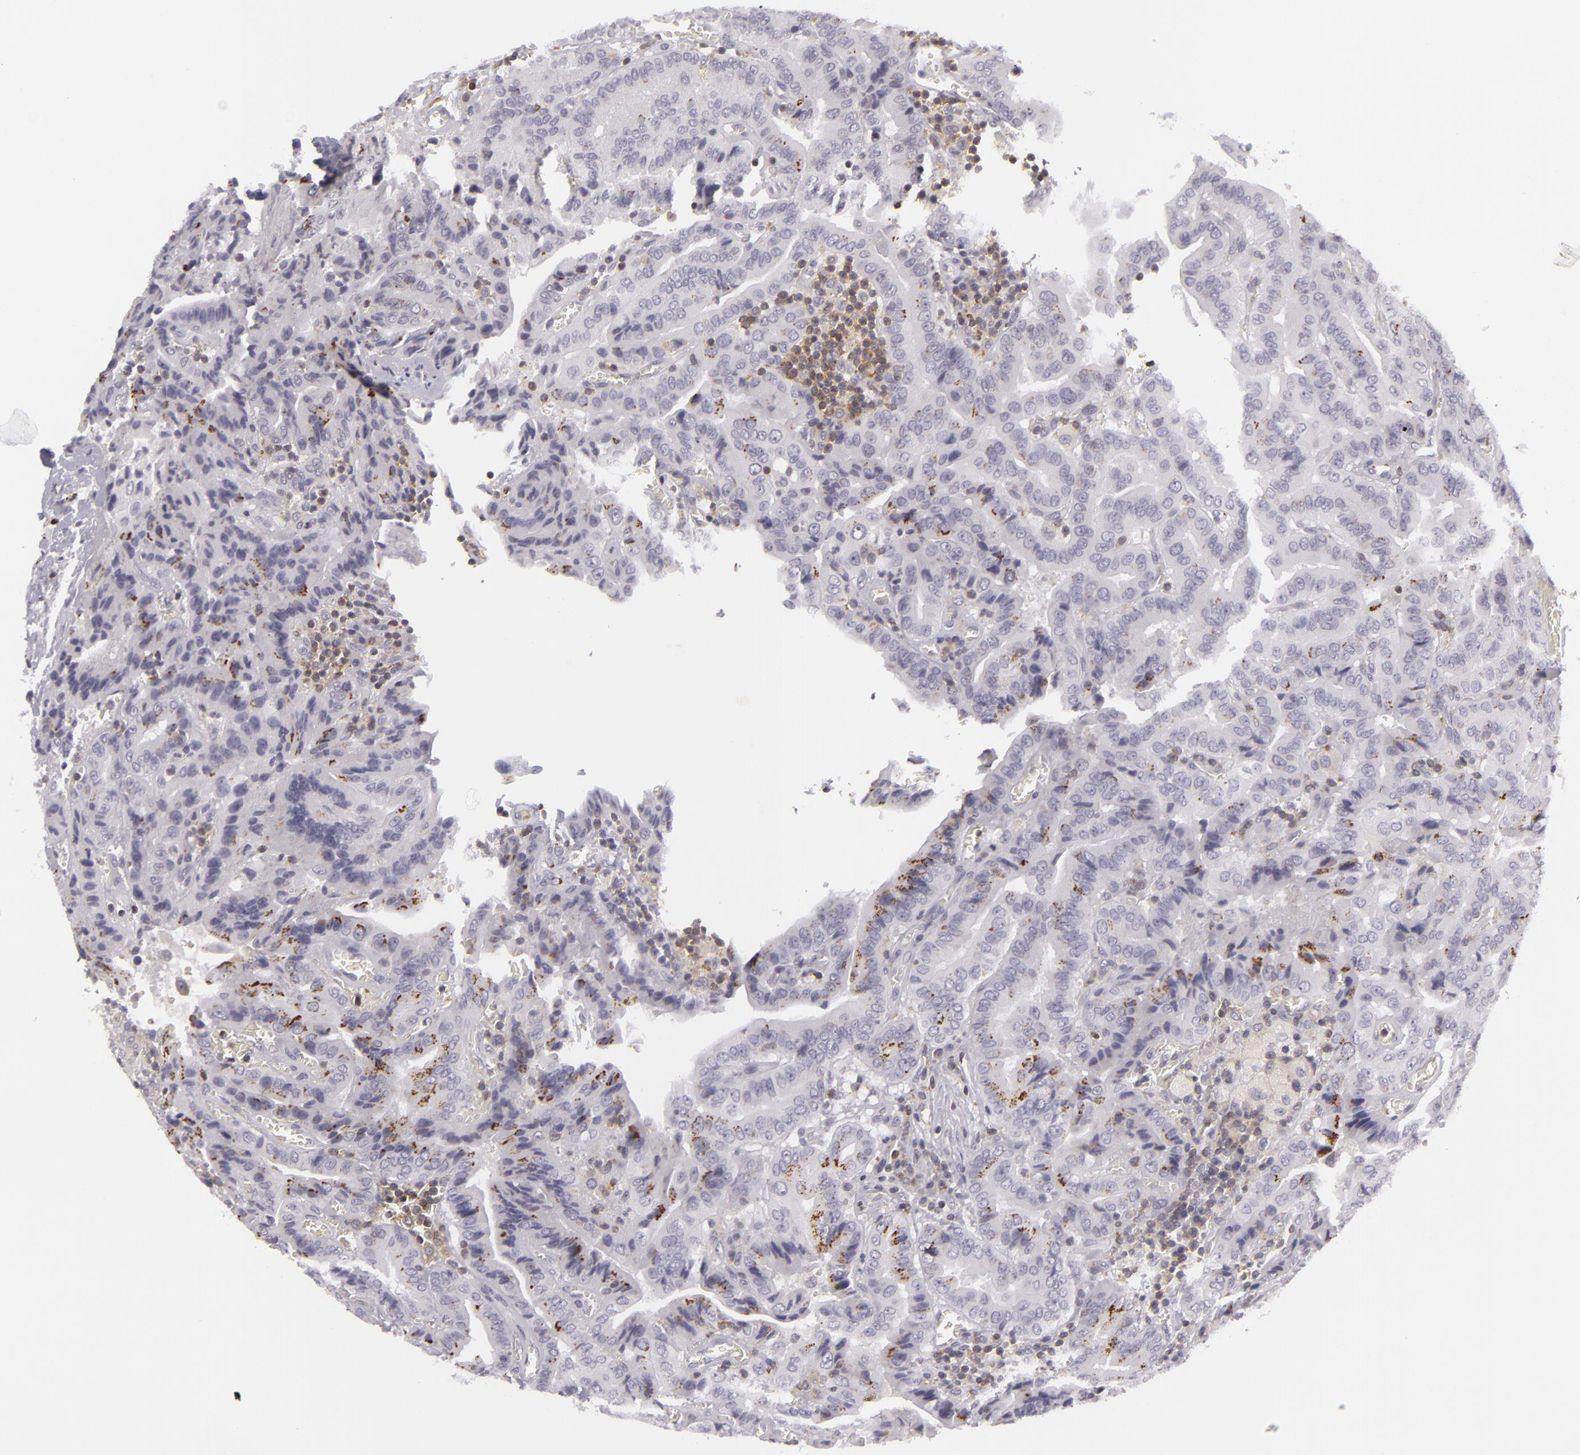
{"staining": {"intensity": "moderate", "quantity": "<25%", "location": "cytoplasmic/membranous"}, "tissue": "thyroid cancer", "cell_type": "Tumor cells", "image_type": "cancer", "snomed": [{"axis": "morphology", "description": "Papillary adenocarcinoma, NOS"}, {"axis": "topography", "description": "Thyroid gland"}], "caption": "This is an image of immunohistochemistry (IHC) staining of thyroid papillary adenocarcinoma, which shows moderate staining in the cytoplasmic/membranous of tumor cells.", "gene": "KCNAB2", "patient": {"sex": "female", "age": 71}}